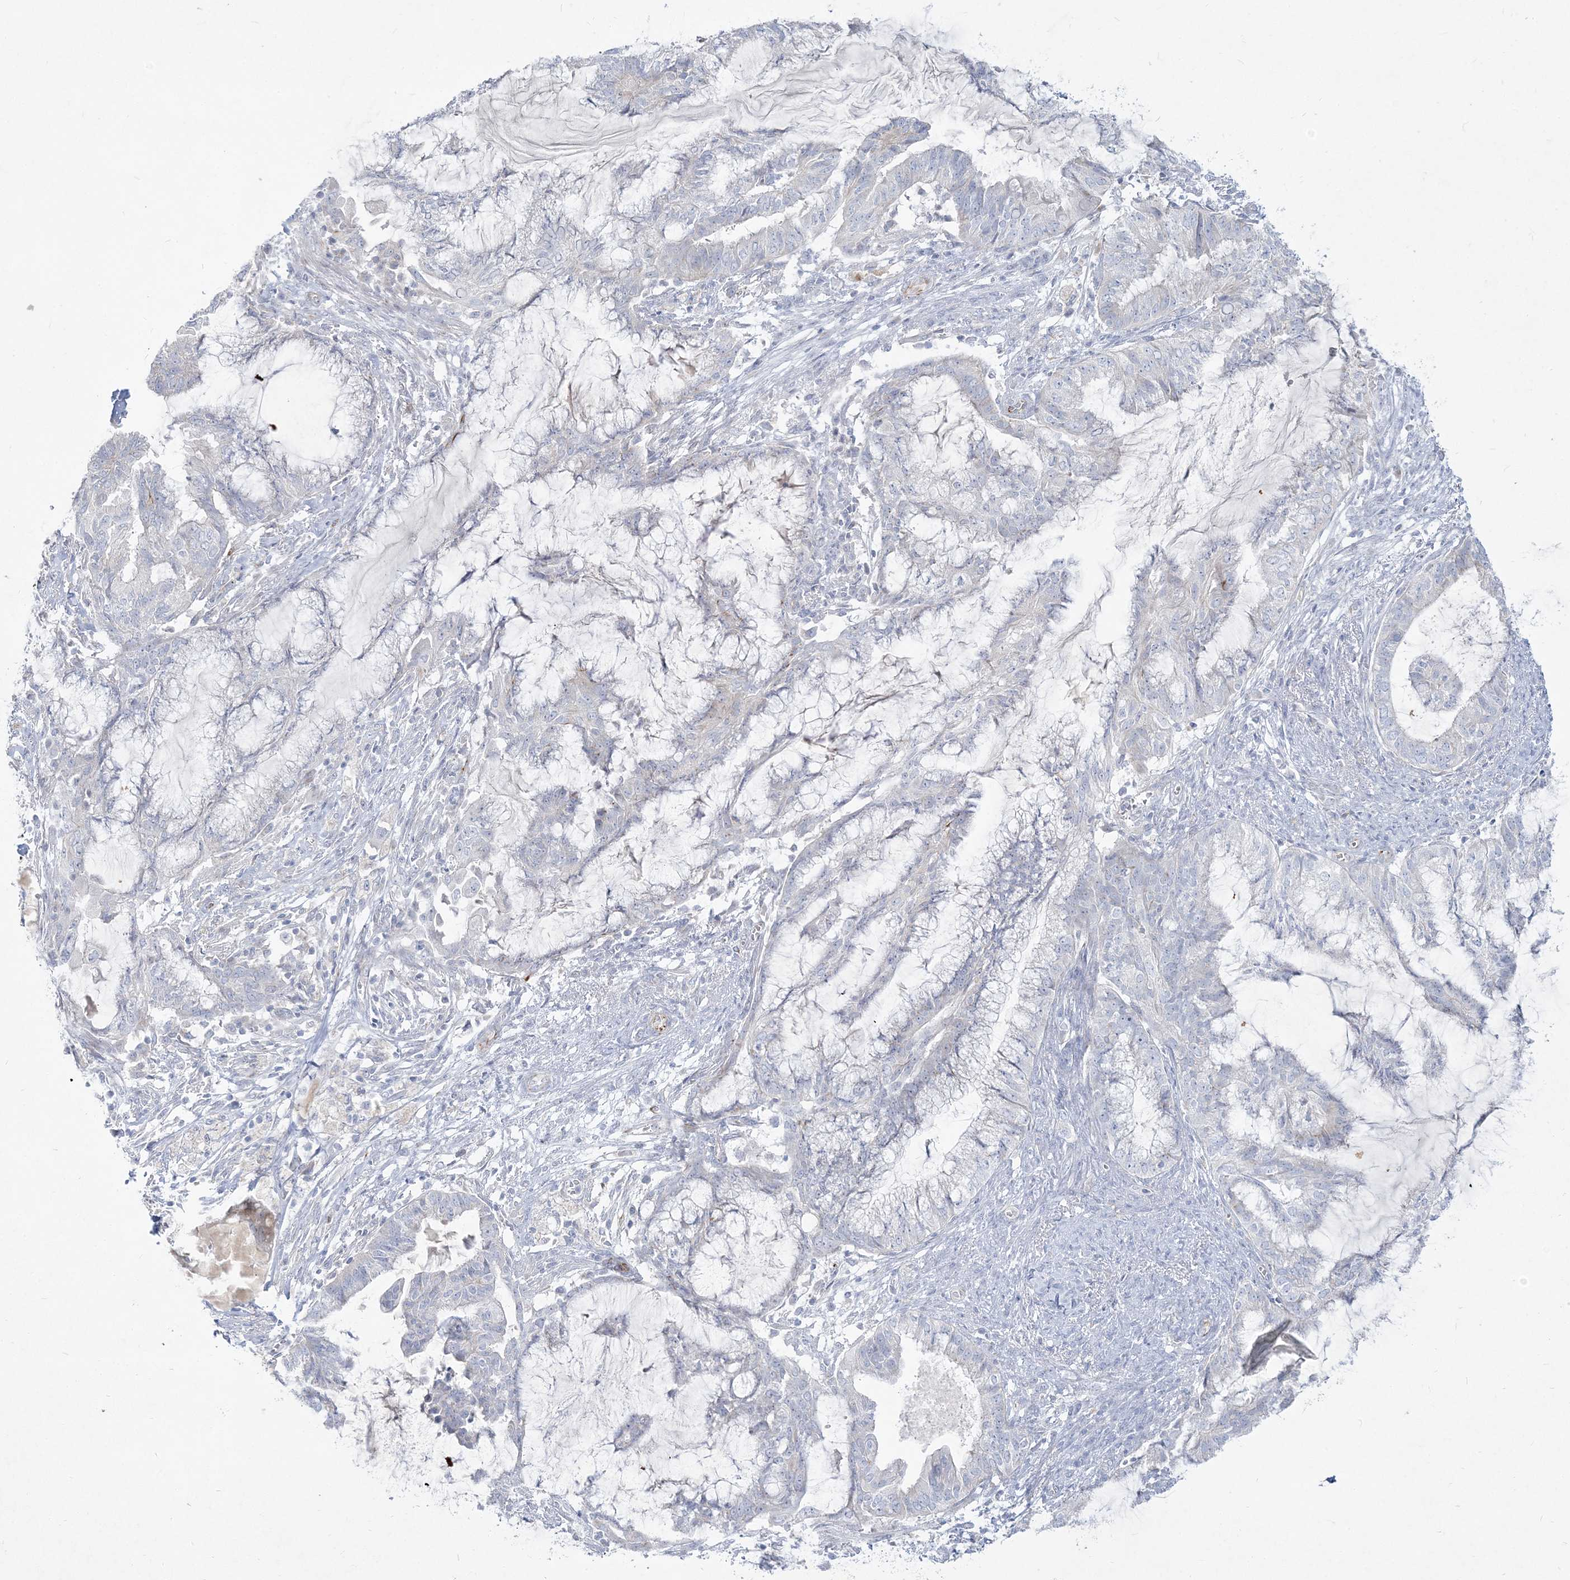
{"staining": {"intensity": "negative", "quantity": "none", "location": "none"}, "tissue": "endometrial cancer", "cell_type": "Tumor cells", "image_type": "cancer", "snomed": [{"axis": "morphology", "description": "Adenocarcinoma, NOS"}, {"axis": "topography", "description": "Endometrium"}], "caption": "High power microscopy photomicrograph of an immunohistochemistry (IHC) micrograph of endometrial adenocarcinoma, revealing no significant staining in tumor cells.", "gene": "GPAT2", "patient": {"sex": "female", "age": 86}}